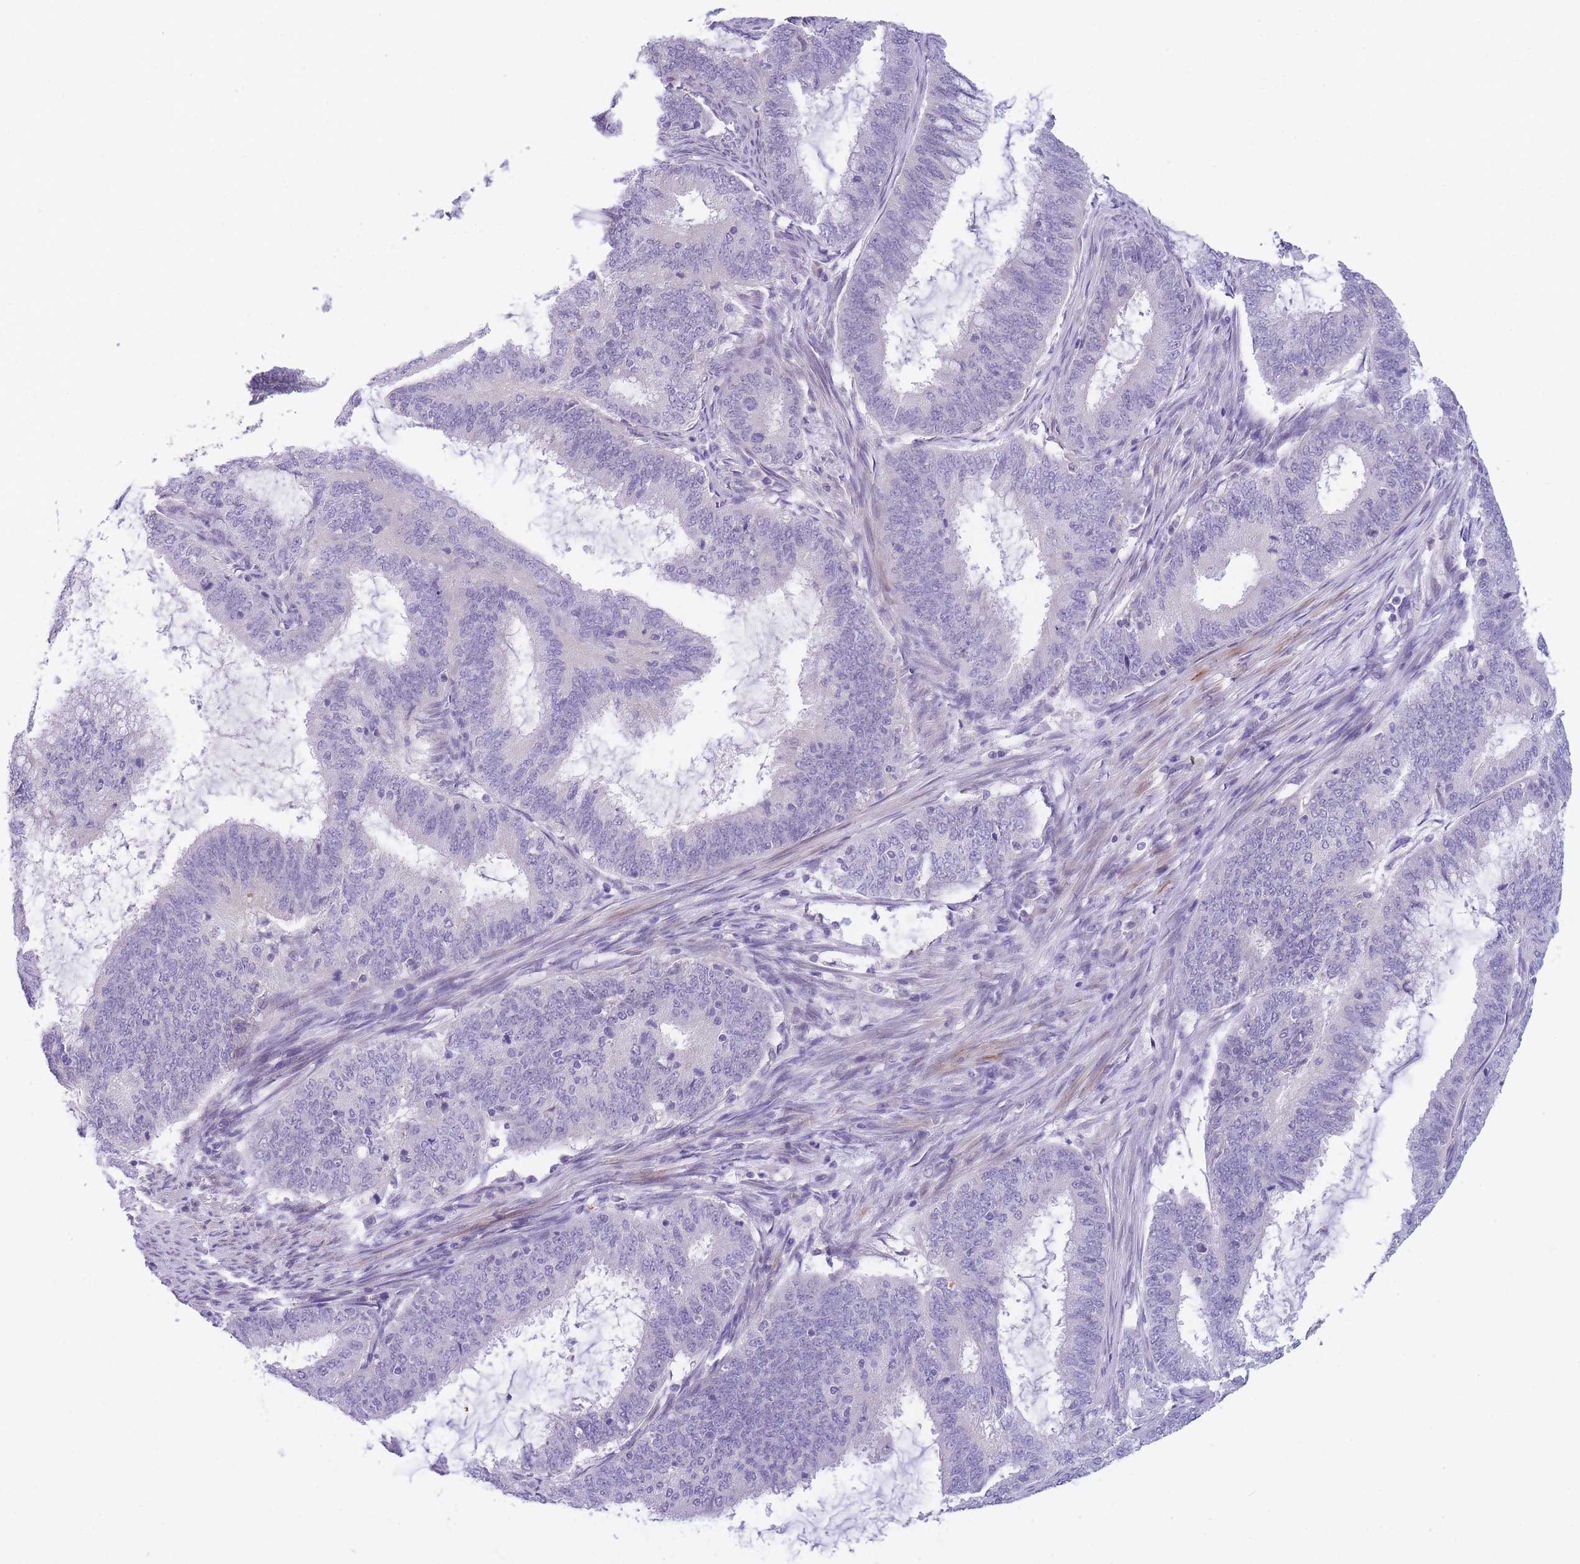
{"staining": {"intensity": "negative", "quantity": "none", "location": "none"}, "tissue": "endometrial cancer", "cell_type": "Tumor cells", "image_type": "cancer", "snomed": [{"axis": "morphology", "description": "Adenocarcinoma, NOS"}, {"axis": "topography", "description": "Endometrium"}], "caption": "Endometrial cancer was stained to show a protein in brown. There is no significant staining in tumor cells.", "gene": "DDX49", "patient": {"sex": "female", "age": 51}}